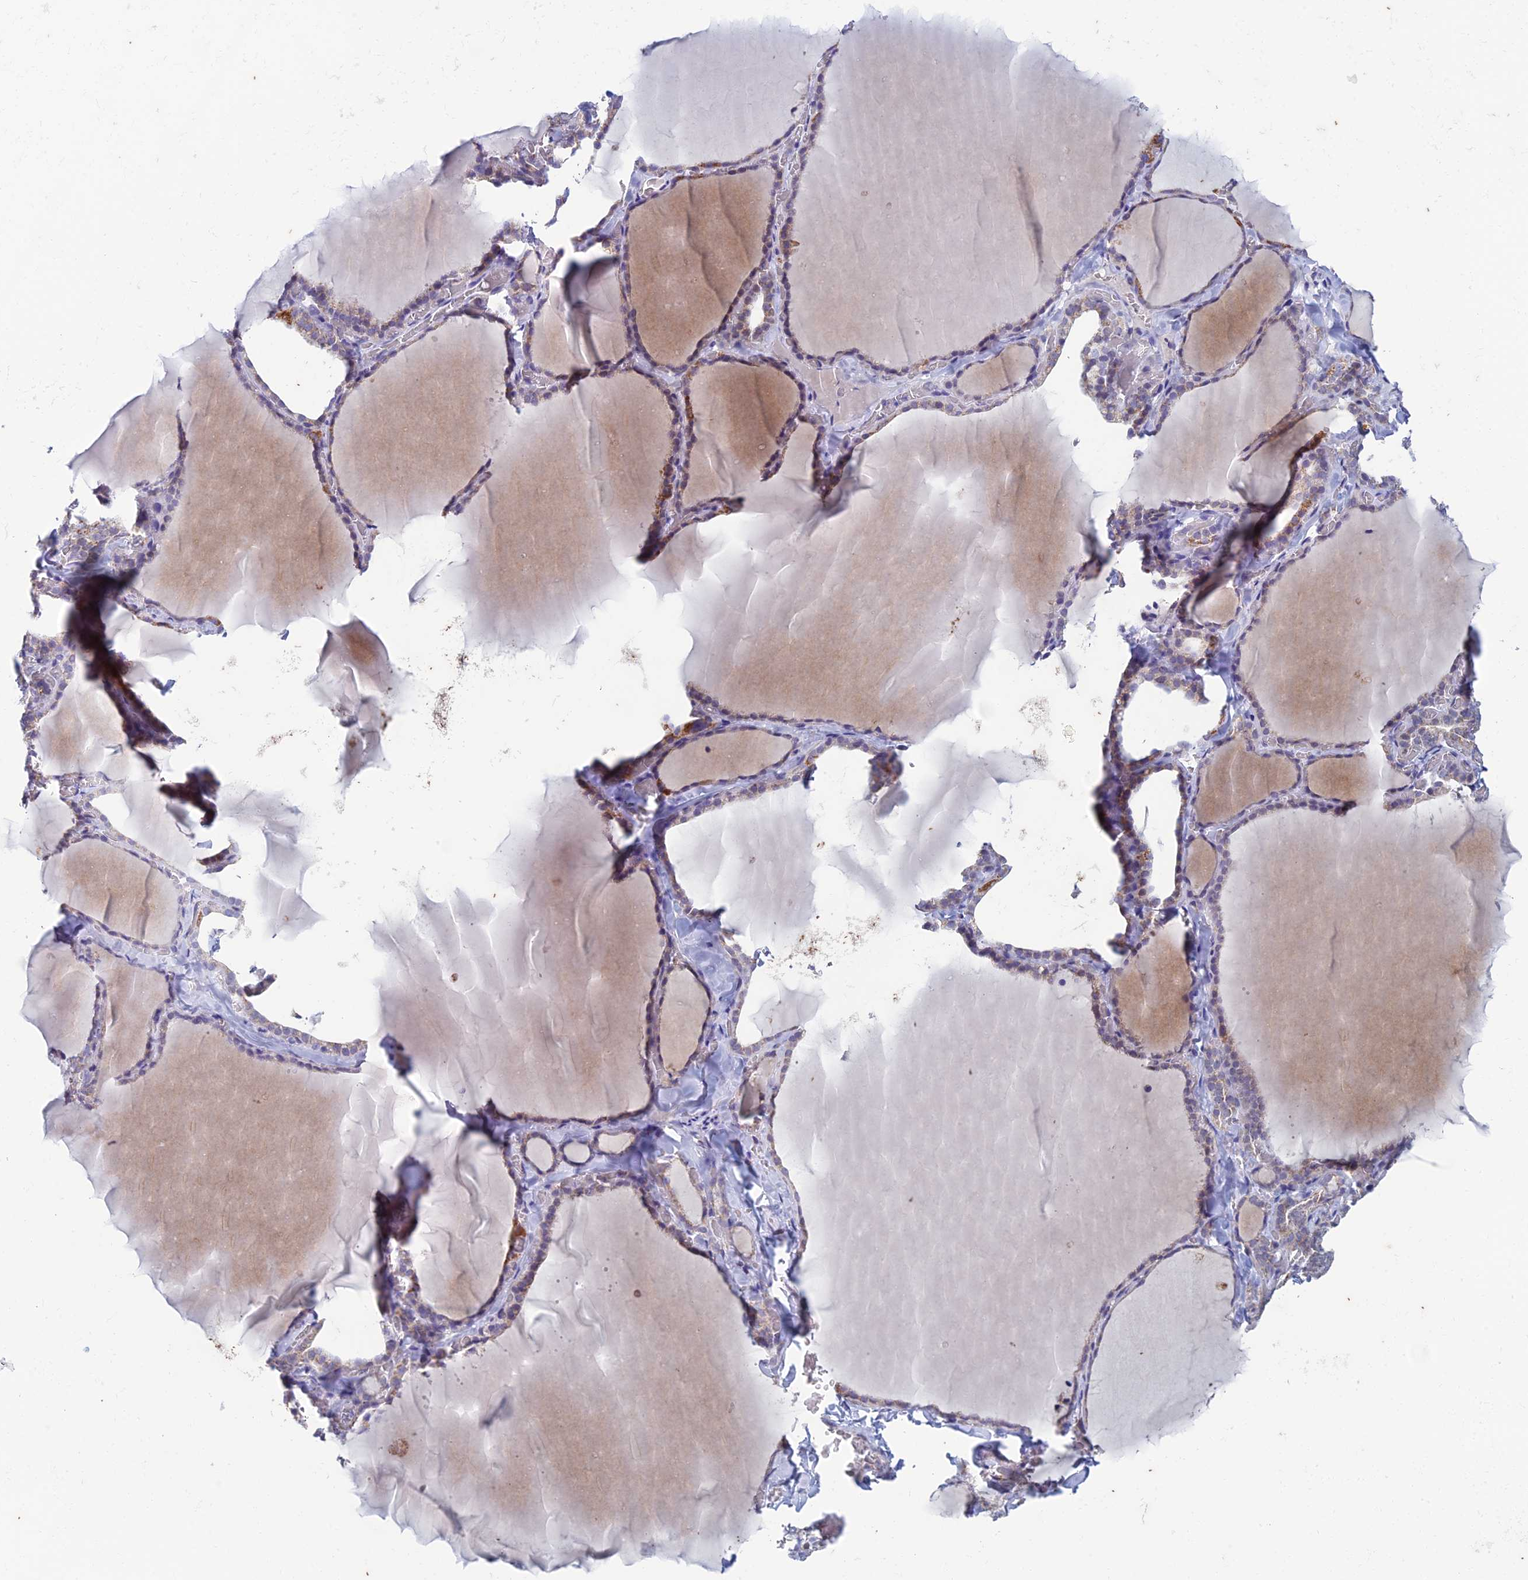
{"staining": {"intensity": "weak", "quantity": "25%-75%", "location": "cytoplasmic/membranous"}, "tissue": "thyroid gland", "cell_type": "Glandular cells", "image_type": "normal", "snomed": [{"axis": "morphology", "description": "Normal tissue, NOS"}, {"axis": "topography", "description": "Thyroid gland"}], "caption": "A high-resolution histopathology image shows immunohistochemistry staining of benign thyroid gland, which shows weak cytoplasmic/membranous expression in about 25%-75% of glandular cells.", "gene": "ZNG1A", "patient": {"sex": "female", "age": 22}}